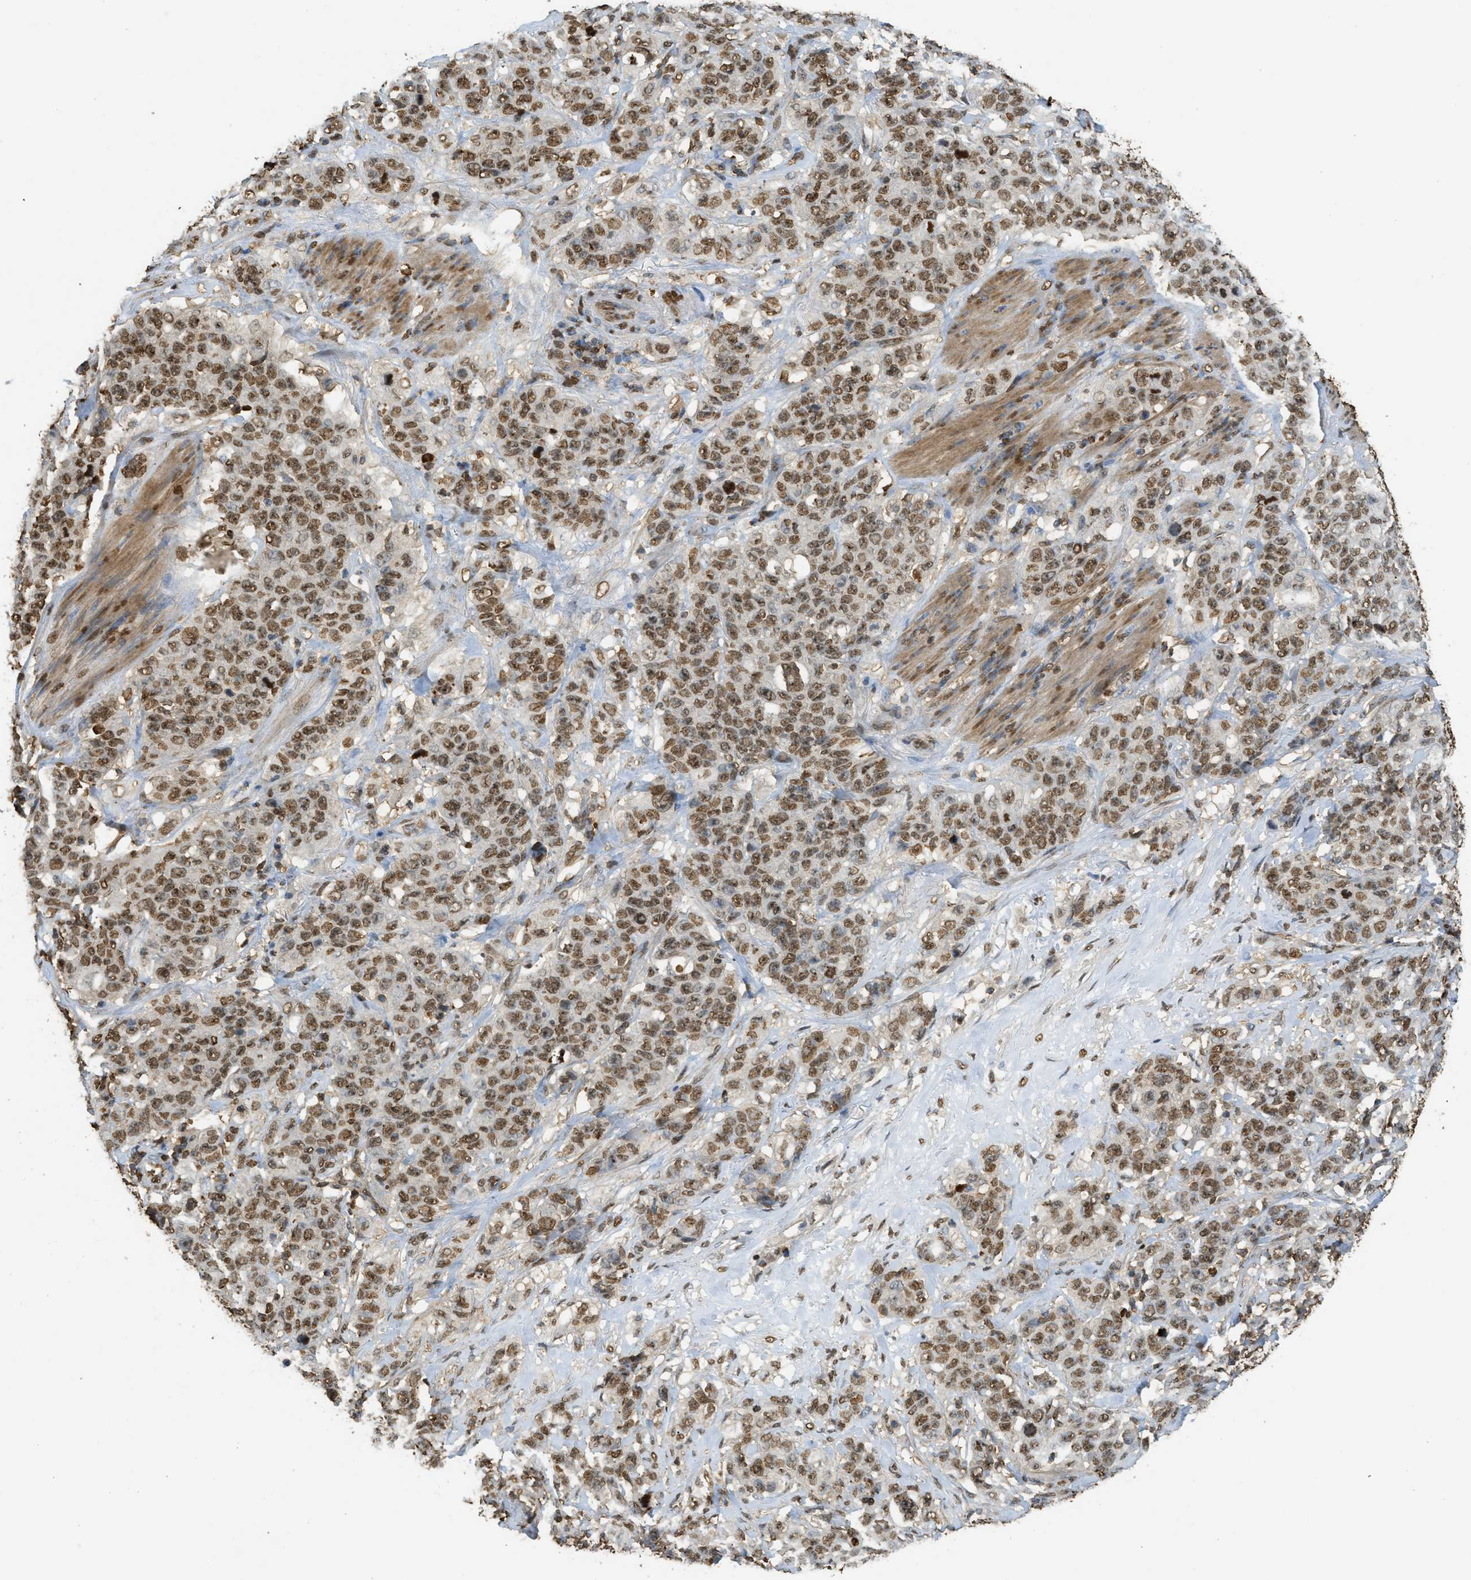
{"staining": {"intensity": "moderate", "quantity": ">75%", "location": "nuclear"}, "tissue": "stomach cancer", "cell_type": "Tumor cells", "image_type": "cancer", "snomed": [{"axis": "morphology", "description": "Adenocarcinoma, NOS"}, {"axis": "topography", "description": "Stomach"}], "caption": "This micrograph shows IHC staining of adenocarcinoma (stomach), with medium moderate nuclear expression in approximately >75% of tumor cells.", "gene": "NR5A2", "patient": {"sex": "male", "age": 48}}